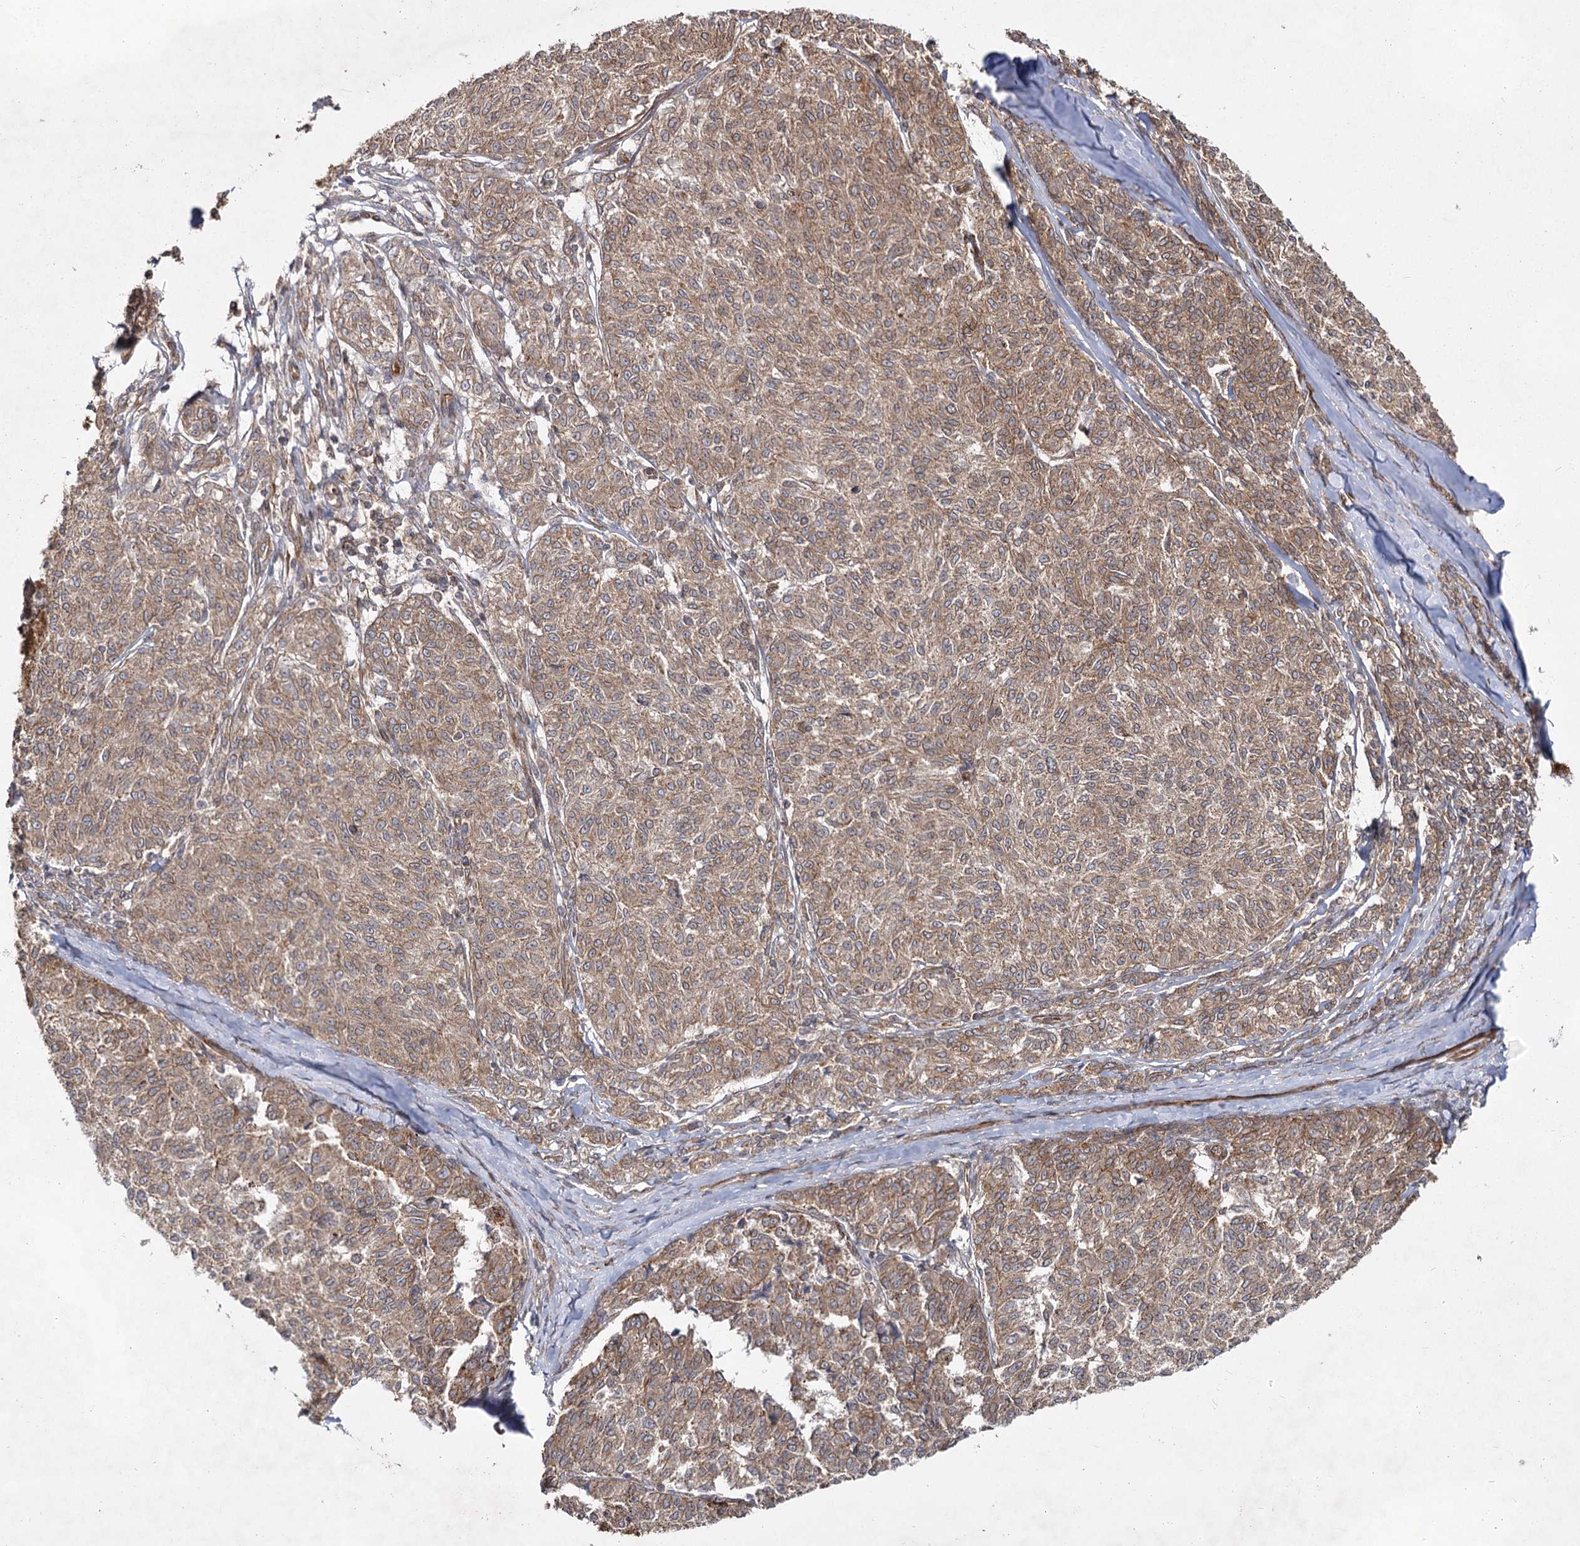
{"staining": {"intensity": "moderate", "quantity": ">75%", "location": "cytoplasmic/membranous"}, "tissue": "melanoma", "cell_type": "Tumor cells", "image_type": "cancer", "snomed": [{"axis": "morphology", "description": "Malignant melanoma, NOS"}, {"axis": "topography", "description": "Skin"}], "caption": "Human malignant melanoma stained for a protein (brown) reveals moderate cytoplasmic/membranous positive staining in approximately >75% of tumor cells.", "gene": "IQSEC1", "patient": {"sex": "female", "age": 72}}